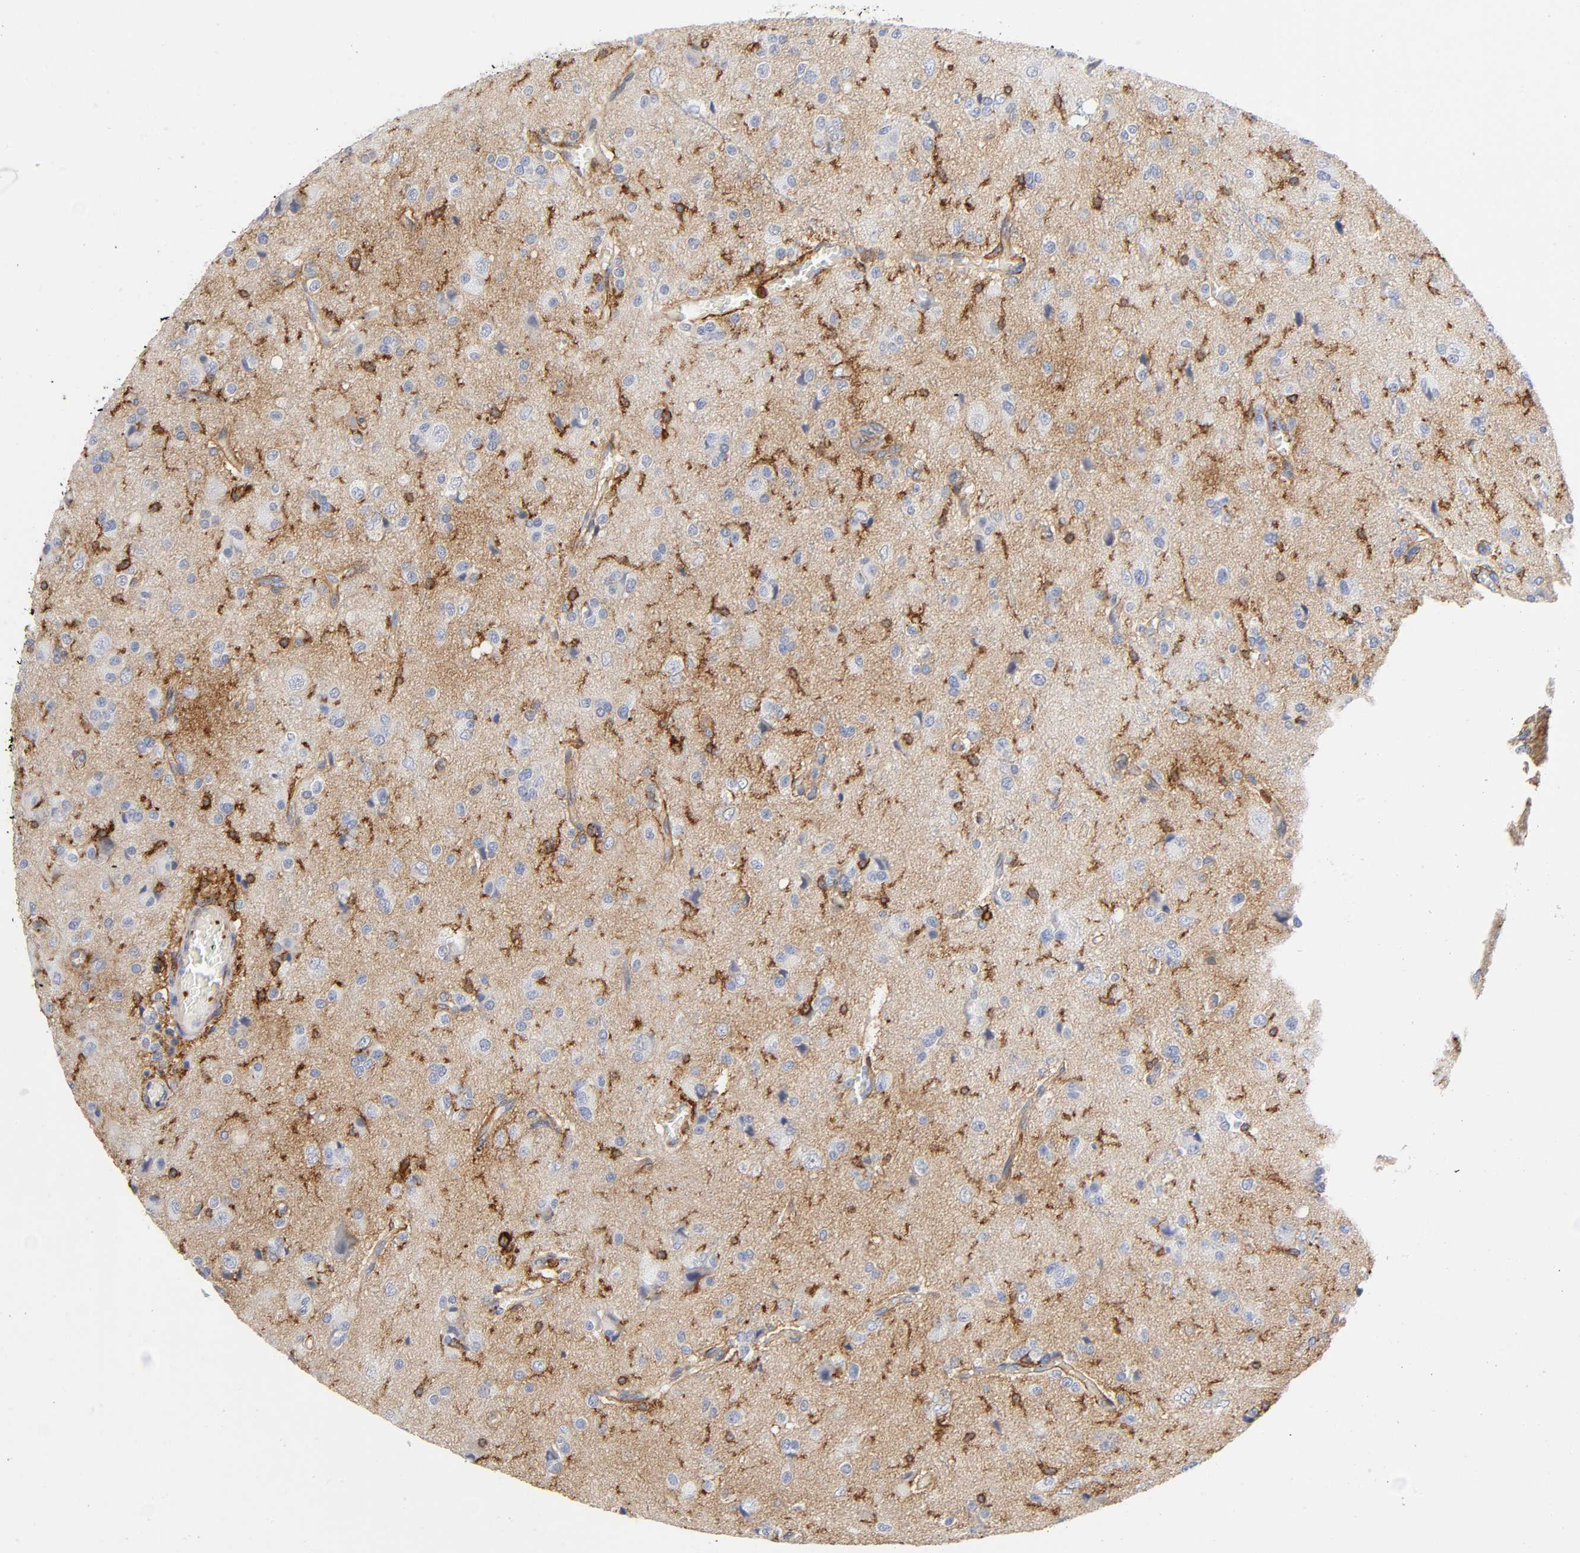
{"staining": {"intensity": "moderate", "quantity": "<25%", "location": "cytoplasmic/membranous"}, "tissue": "glioma", "cell_type": "Tumor cells", "image_type": "cancer", "snomed": [{"axis": "morphology", "description": "Glioma, malignant, High grade"}, {"axis": "topography", "description": "Brain"}], "caption": "An IHC image of neoplastic tissue is shown. Protein staining in brown highlights moderate cytoplasmic/membranous positivity in high-grade glioma (malignant) within tumor cells.", "gene": "LYN", "patient": {"sex": "male", "age": 47}}